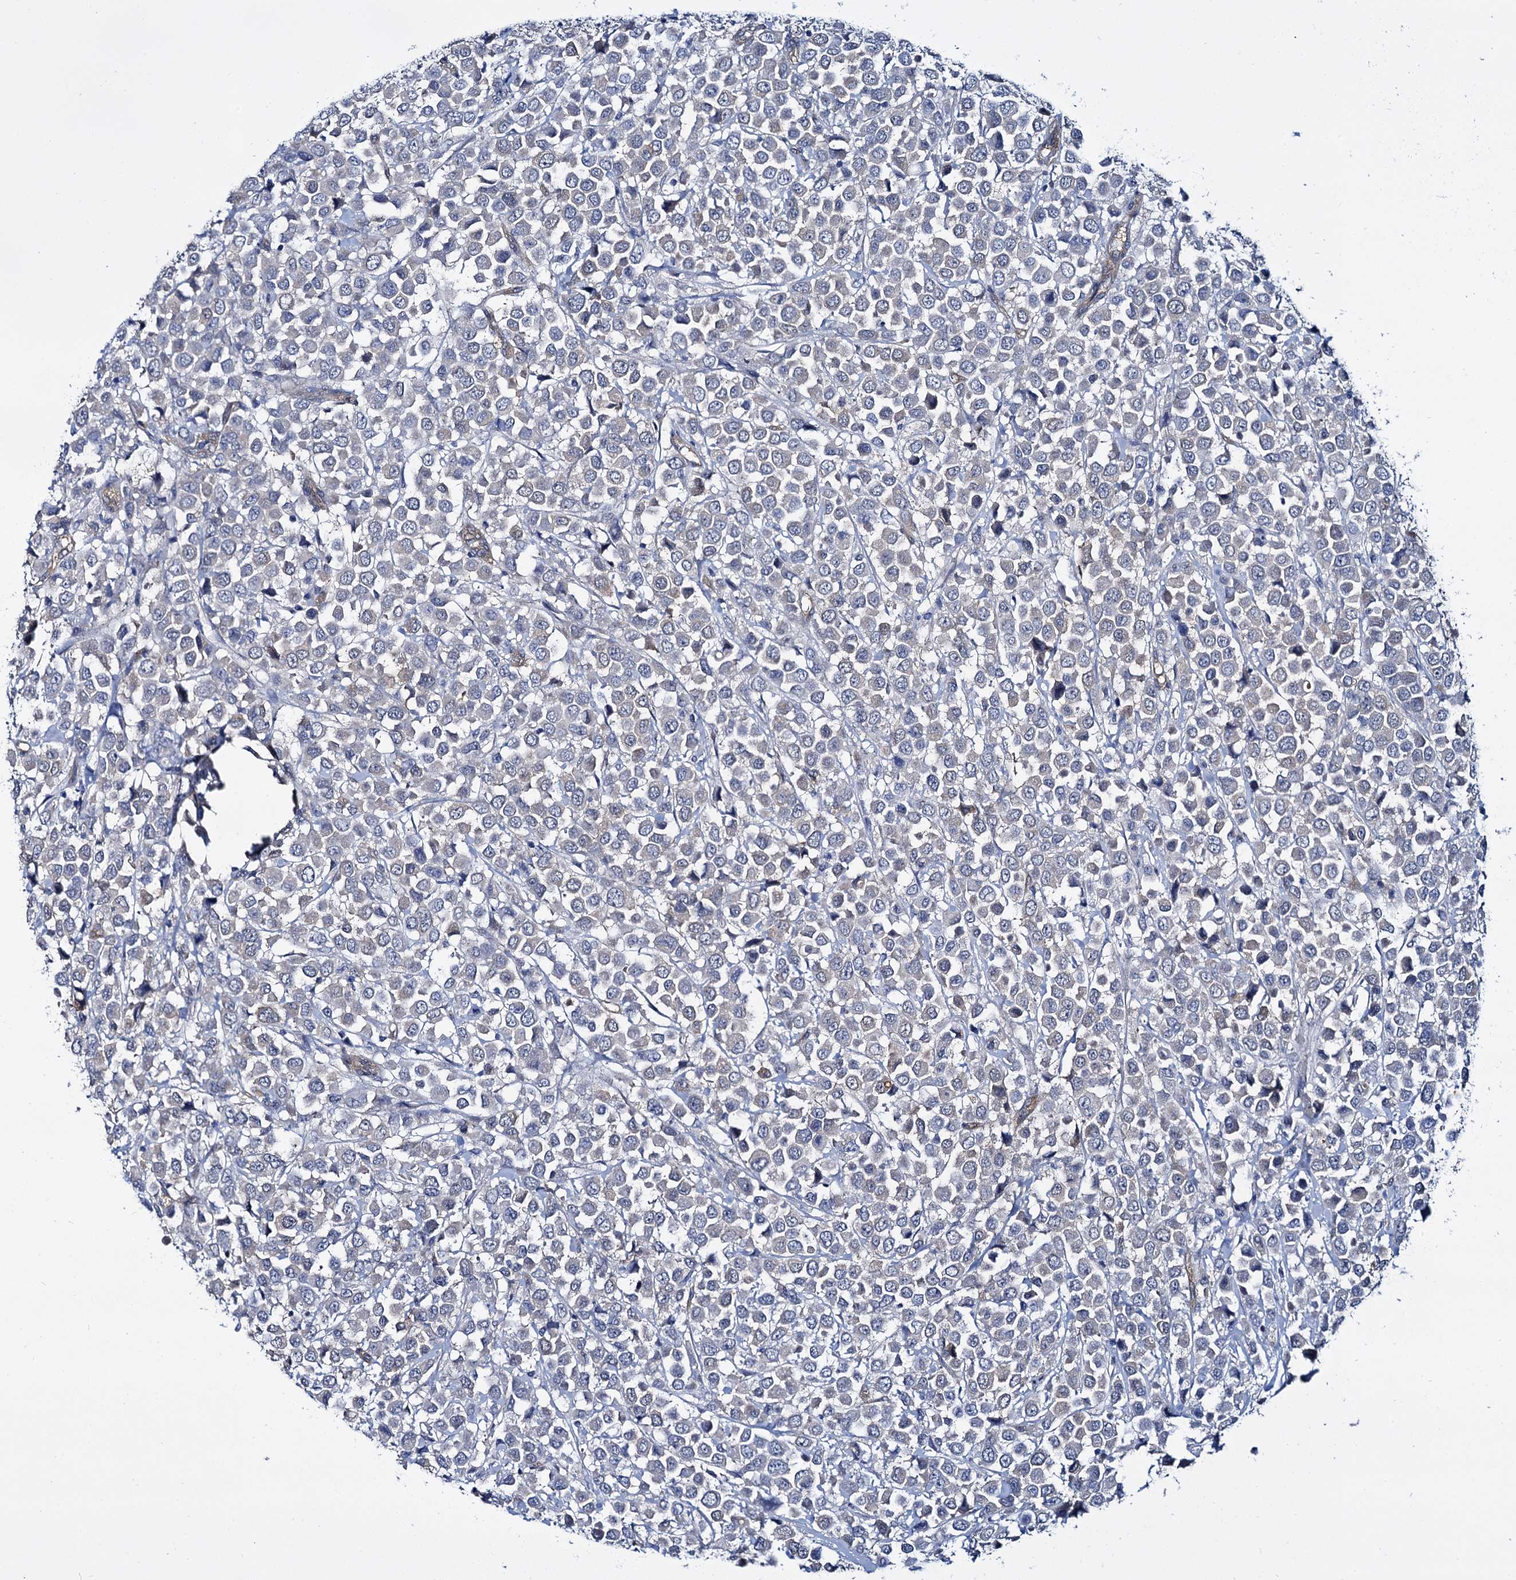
{"staining": {"intensity": "negative", "quantity": "none", "location": "none"}, "tissue": "breast cancer", "cell_type": "Tumor cells", "image_type": "cancer", "snomed": [{"axis": "morphology", "description": "Duct carcinoma"}, {"axis": "topography", "description": "Breast"}], "caption": "IHC photomicrograph of neoplastic tissue: human breast cancer (infiltrating ductal carcinoma) stained with DAB (3,3'-diaminobenzidine) reveals no significant protein expression in tumor cells.", "gene": "STXBP1", "patient": {"sex": "female", "age": 61}}